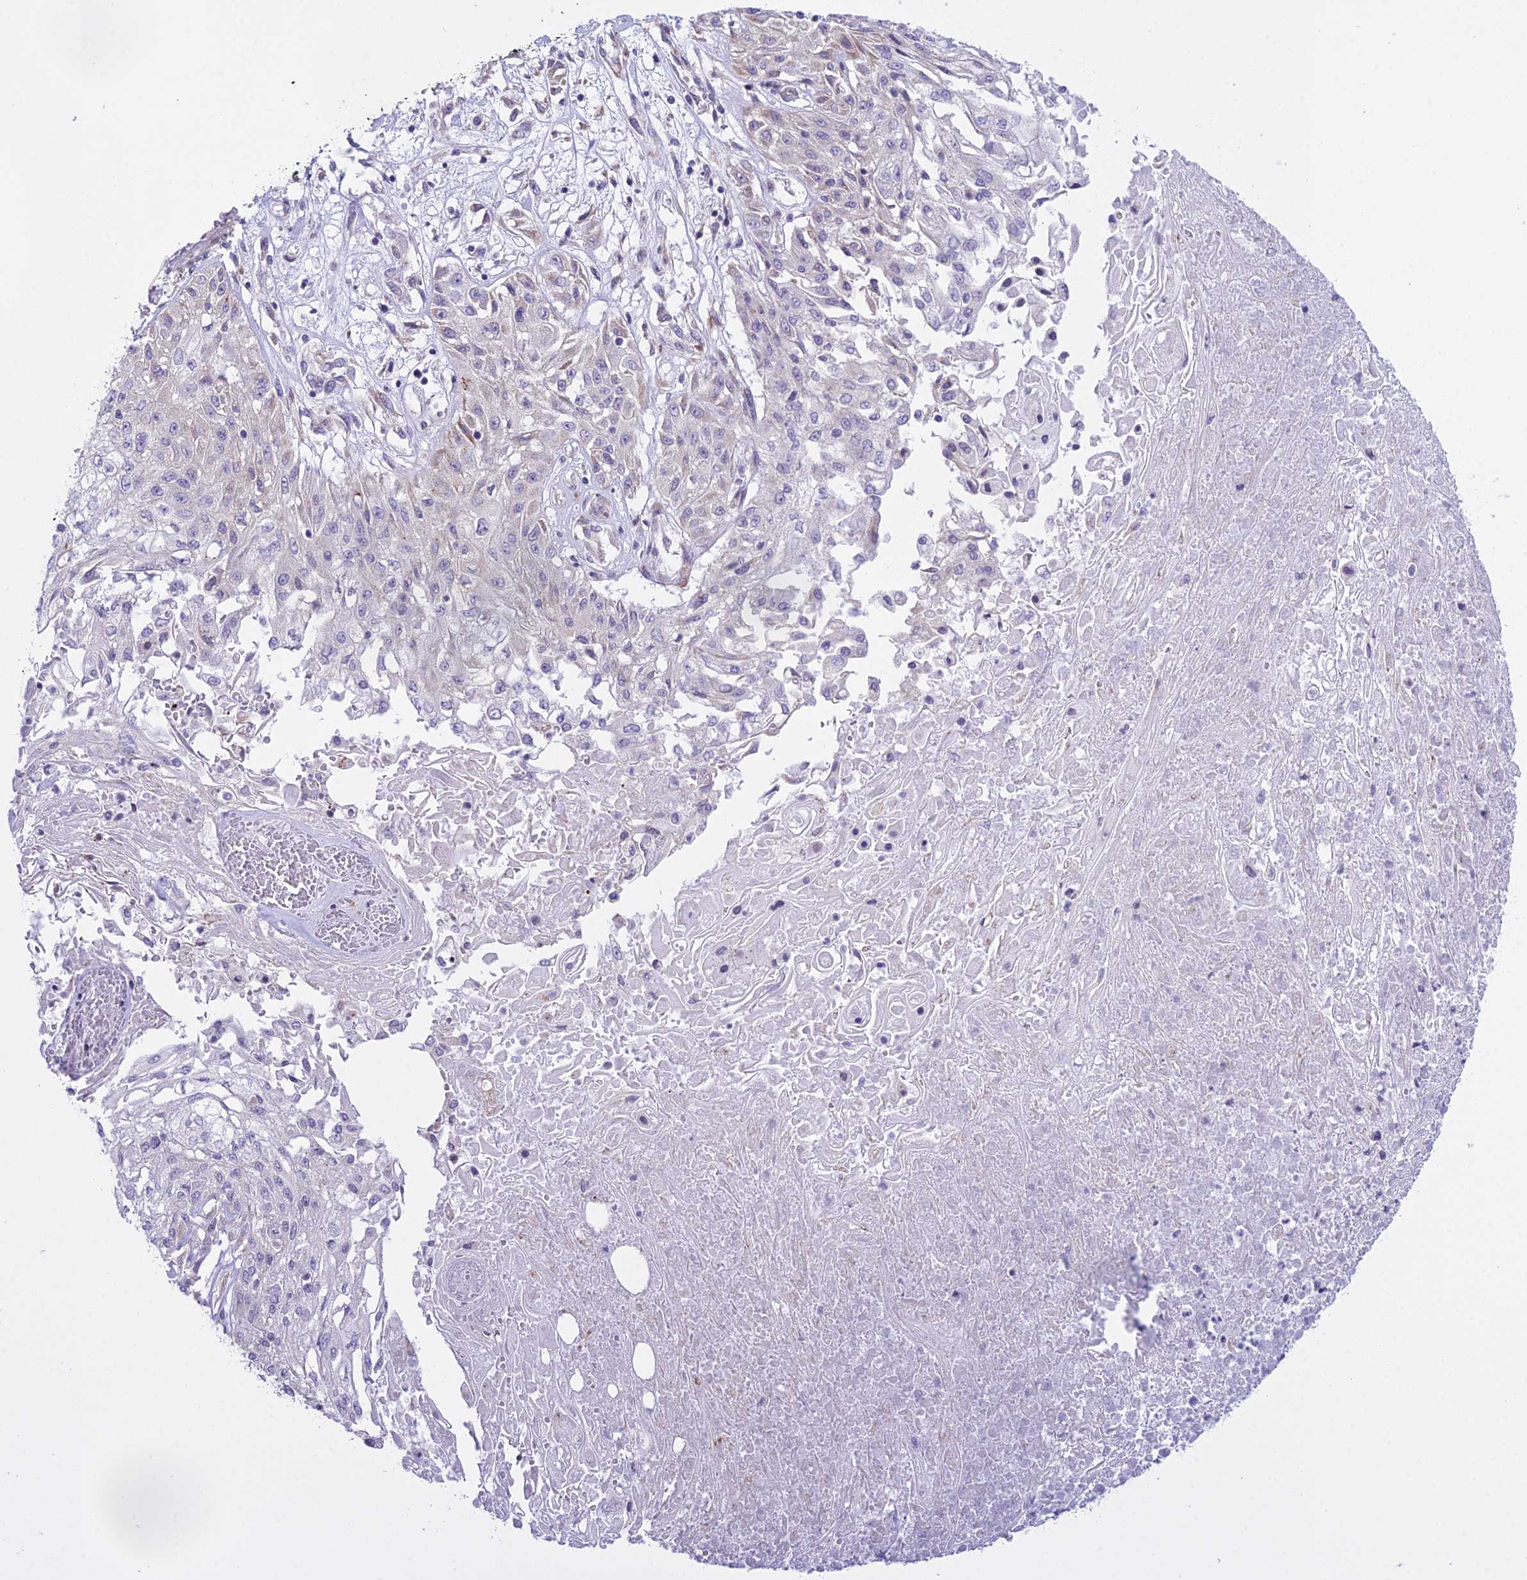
{"staining": {"intensity": "negative", "quantity": "none", "location": "none"}, "tissue": "skin cancer", "cell_type": "Tumor cells", "image_type": "cancer", "snomed": [{"axis": "morphology", "description": "Squamous cell carcinoma, NOS"}, {"axis": "morphology", "description": "Squamous cell carcinoma, metastatic, NOS"}, {"axis": "topography", "description": "Skin"}, {"axis": "topography", "description": "Lymph node"}], "caption": "High magnification brightfield microscopy of skin squamous cell carcinoma stained with DAB (3,3'-diaminobenzidine) (brown) and counterstained with hematoxylin (blue): tumor cells show no significant staining.", "gene": "RPS26", "patient": {"sex": "male", "age": 75}}